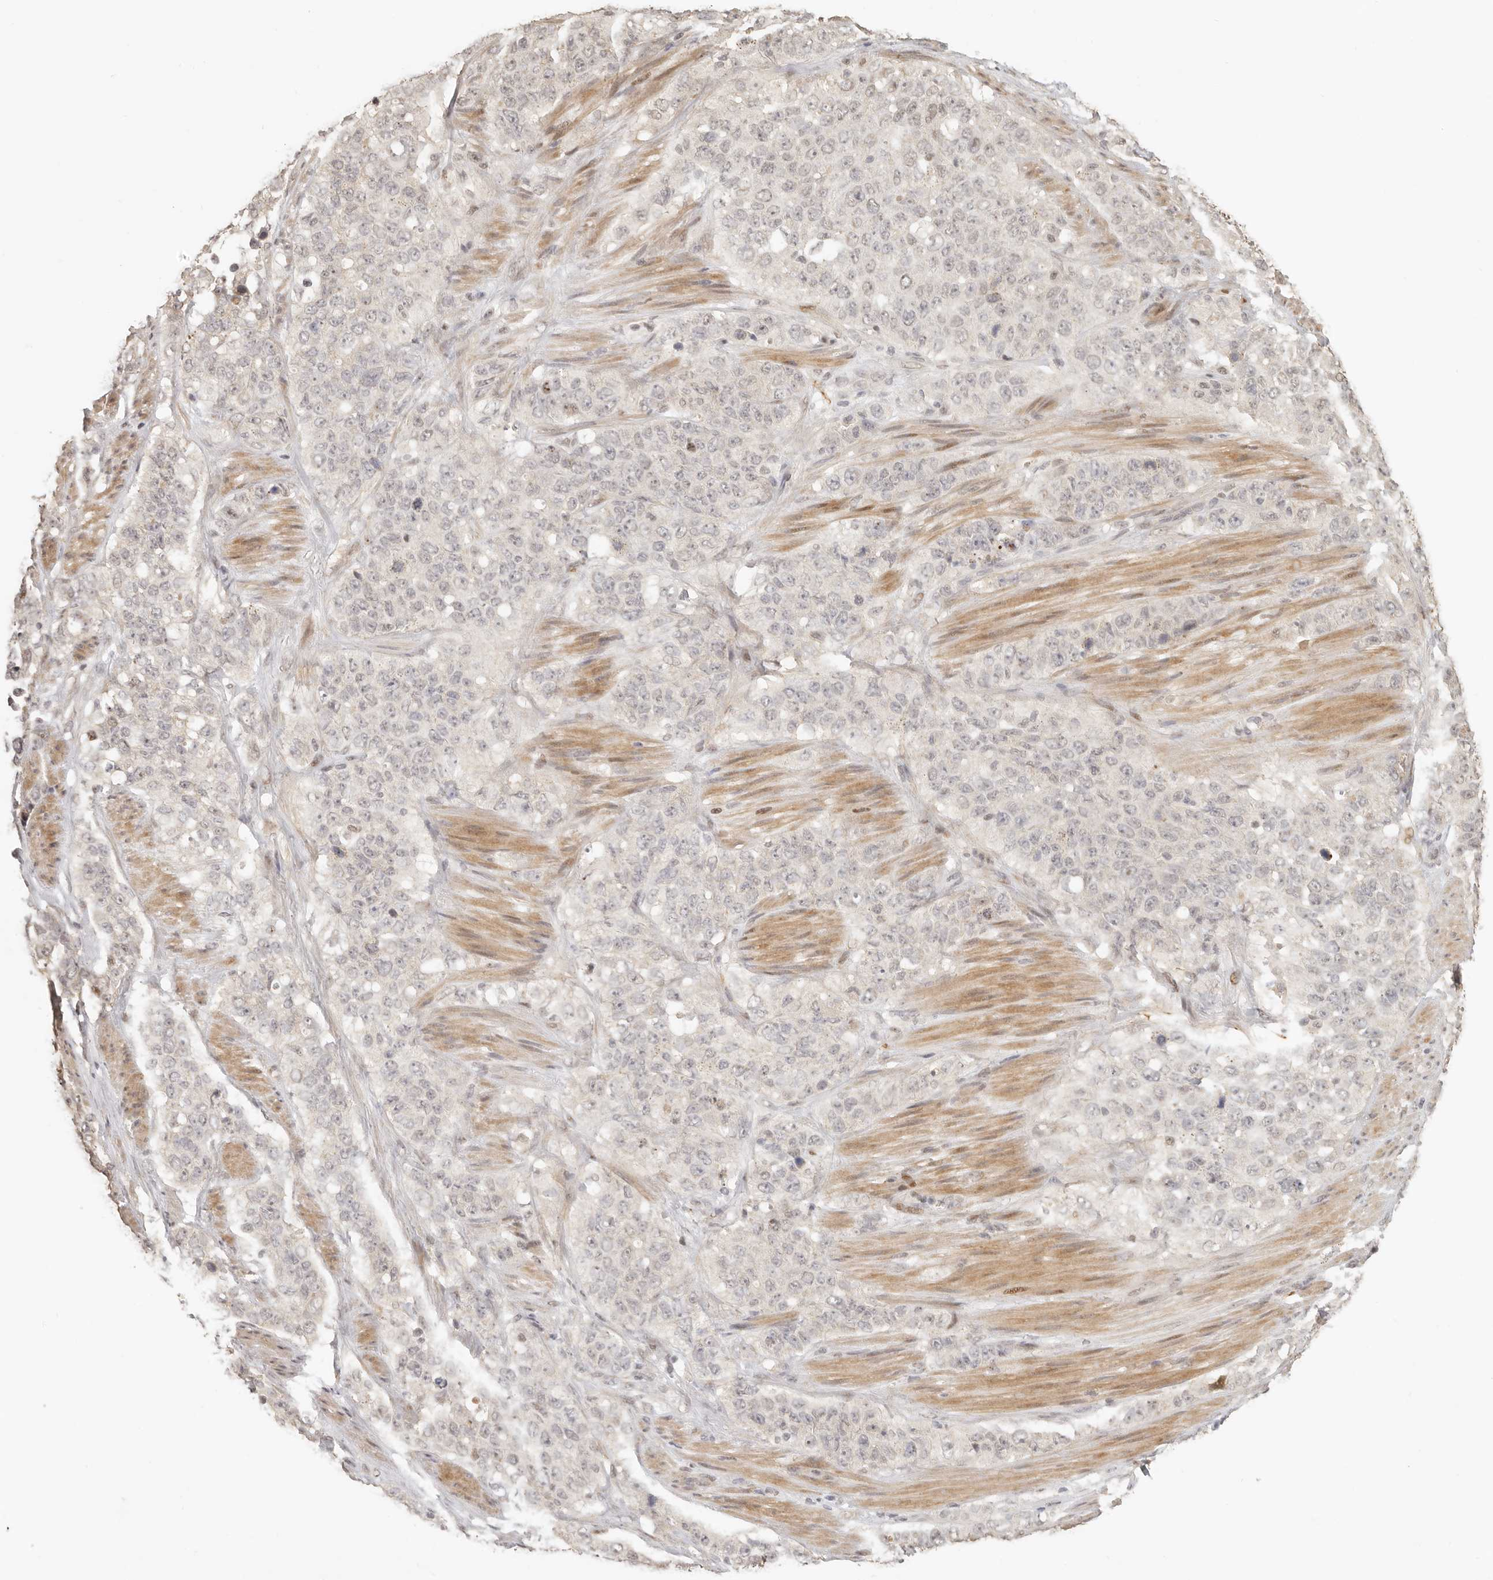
{"staining": {"intensity": "negative", "quantity": "none", "location": "none"}, "tissue": "stomach cancer", "cell_type": "Tumor cells", "image_type": "cancer", "snomed": [{"axis": "morphology", "description": "Adenocarcinoma, NOS"}, {"axis": "topography", "description": "Stomach"}], "caption": "This image is of stomach cancer stained with immunohistochemistry to label a protein in brown with the nuclei are counter-stained blue. There is no expression in tumor cells. The staining was performed using DAB to visualize the protein expression in brown, while the nuclei were stained in blue with hematoxylin (Magnification: 20x).", "gene": "GPBP1L1", "patient": {"sex": "male", "age": 48}}